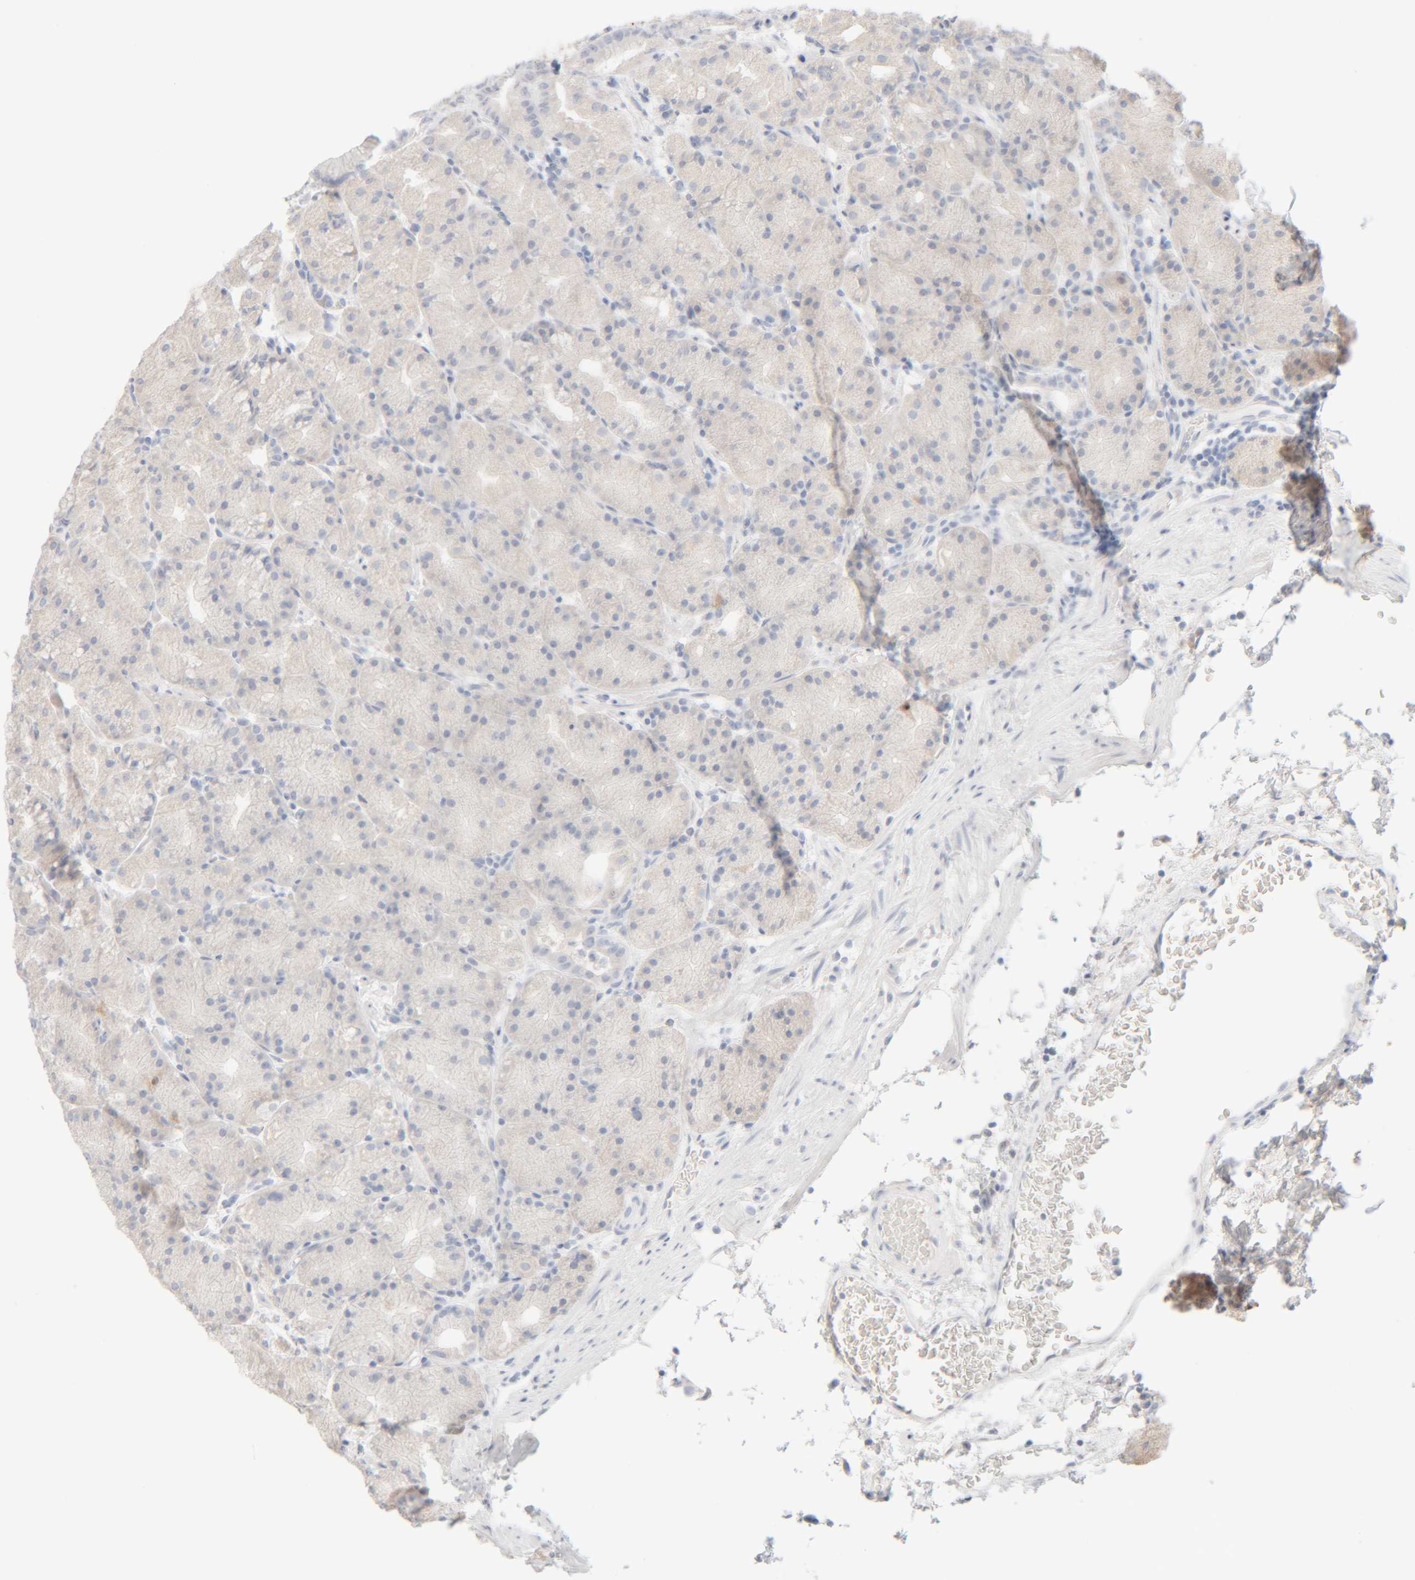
{"staining": {"intensity": "weak", "quantity": "<25%", "location": "cytoplasmic/membranous"}, "tissue": "stomach", "cell_type": "Glandular cells", "image_type": "normal", "snomed": [{"axis": "morphology", "description": "Normal tissue, NOS"}, {"axis": "topography", "description": "Stomach, upper"}, {"axis": "topography", "description": "Stomach"}], "caption": "Glandular cells are negative for protein expression in normal human stomach. Nuclei are stained in blue.", "gene": "RIDA", "patient": {"sex": "male", "age": 48}}